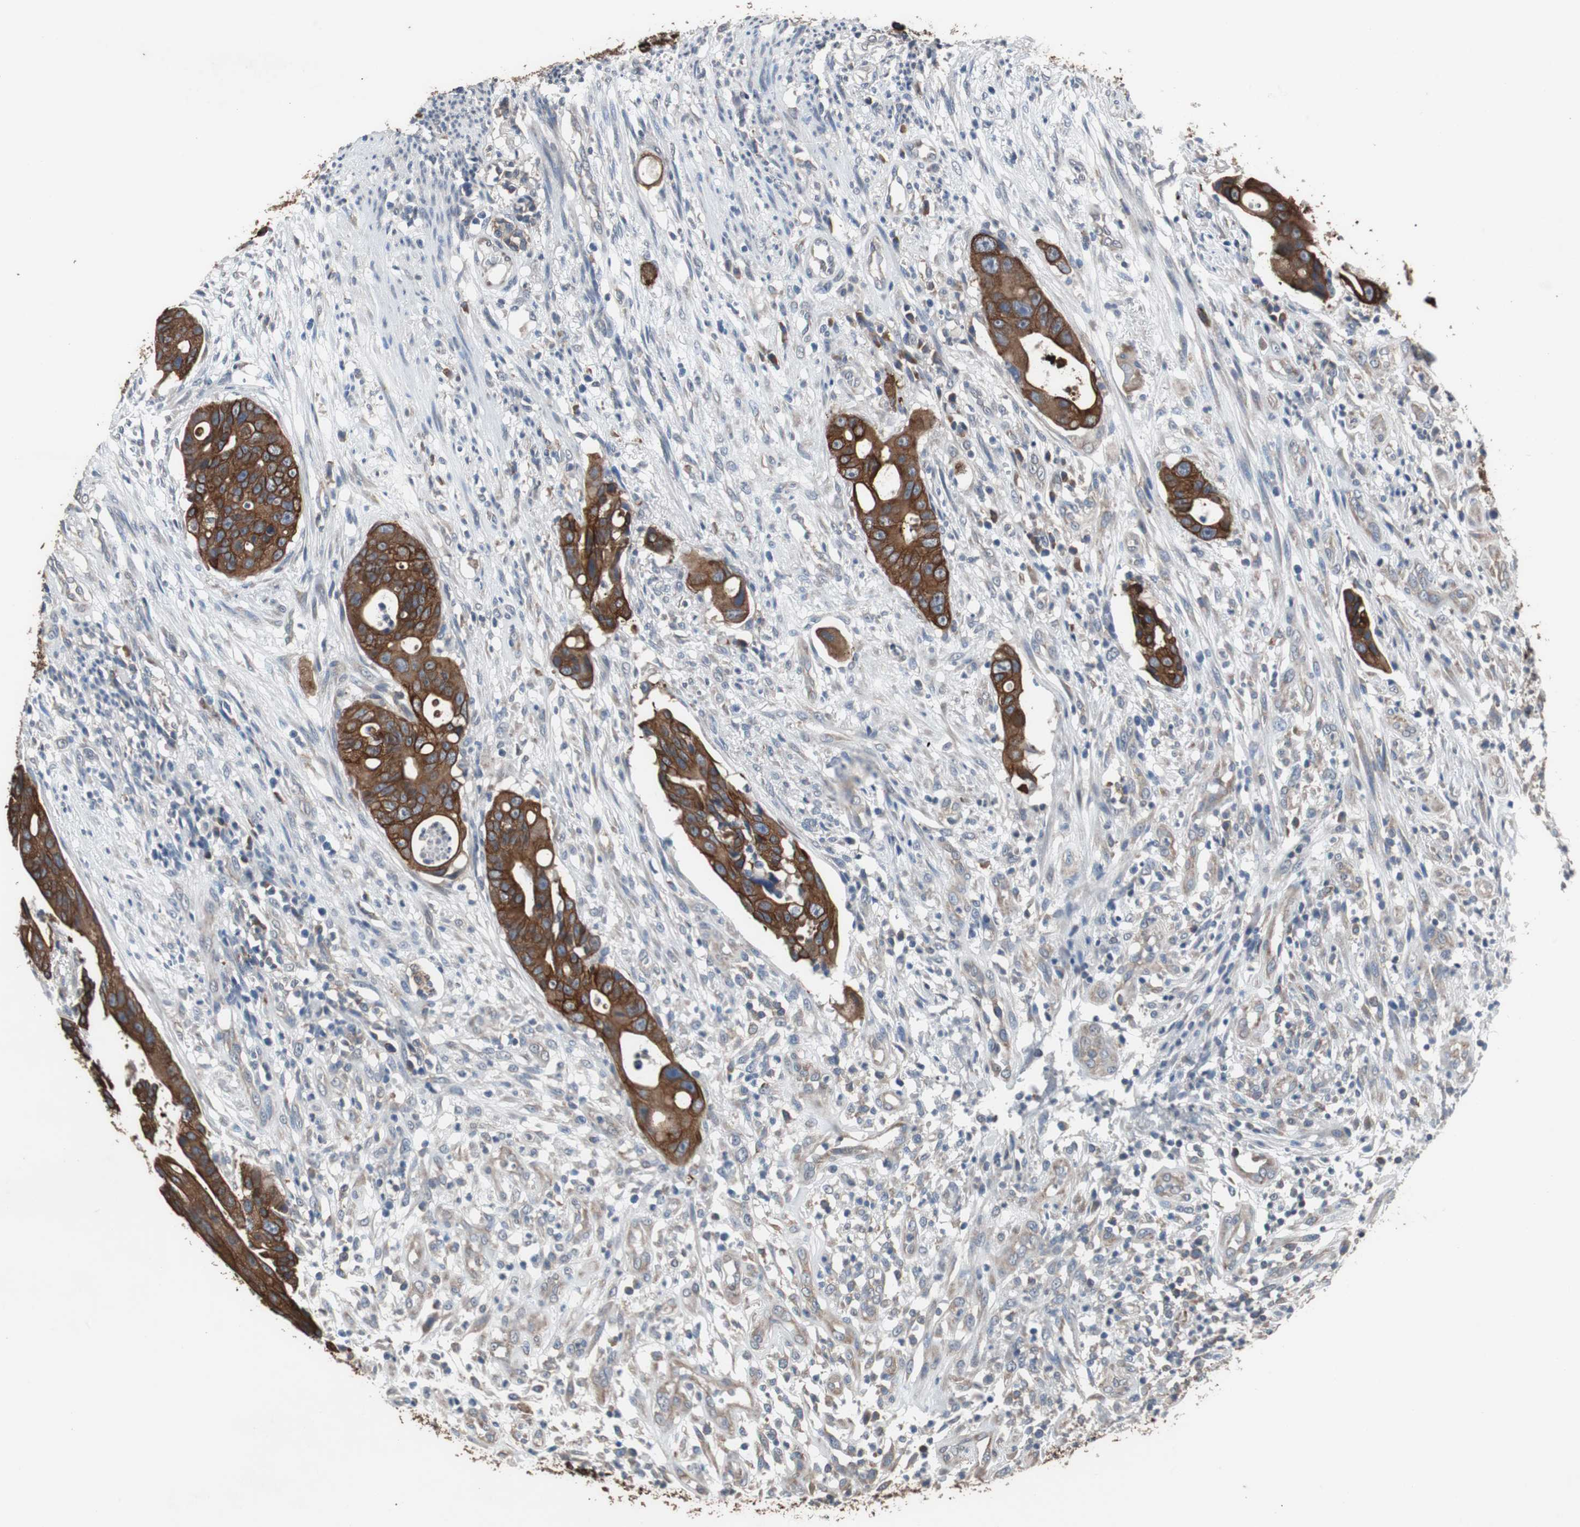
{"staining": {"intensity": "strong", "quantity": ">75%", "location": "cytoplasmic/membranous"}, "tissue": "colorectal cancer", "cell_type": "Tumor cells", "image_type": "cancer", "snomed": [{"axis": "morphology", "description": "Adenocarcinoma, NOS"}, {"axis": "topography", "description": "Colon"}], "caption": "Brown immunohistochemical staining in adenocarcinoma (colorectal) exhibits strong cytoplasmic/membranous expression in approximately >75% of tumor cells. (IHC, brightfield microscopy, high magnification).", "gene": "USP10", "patient": {"sex": "female", "age": 57}}